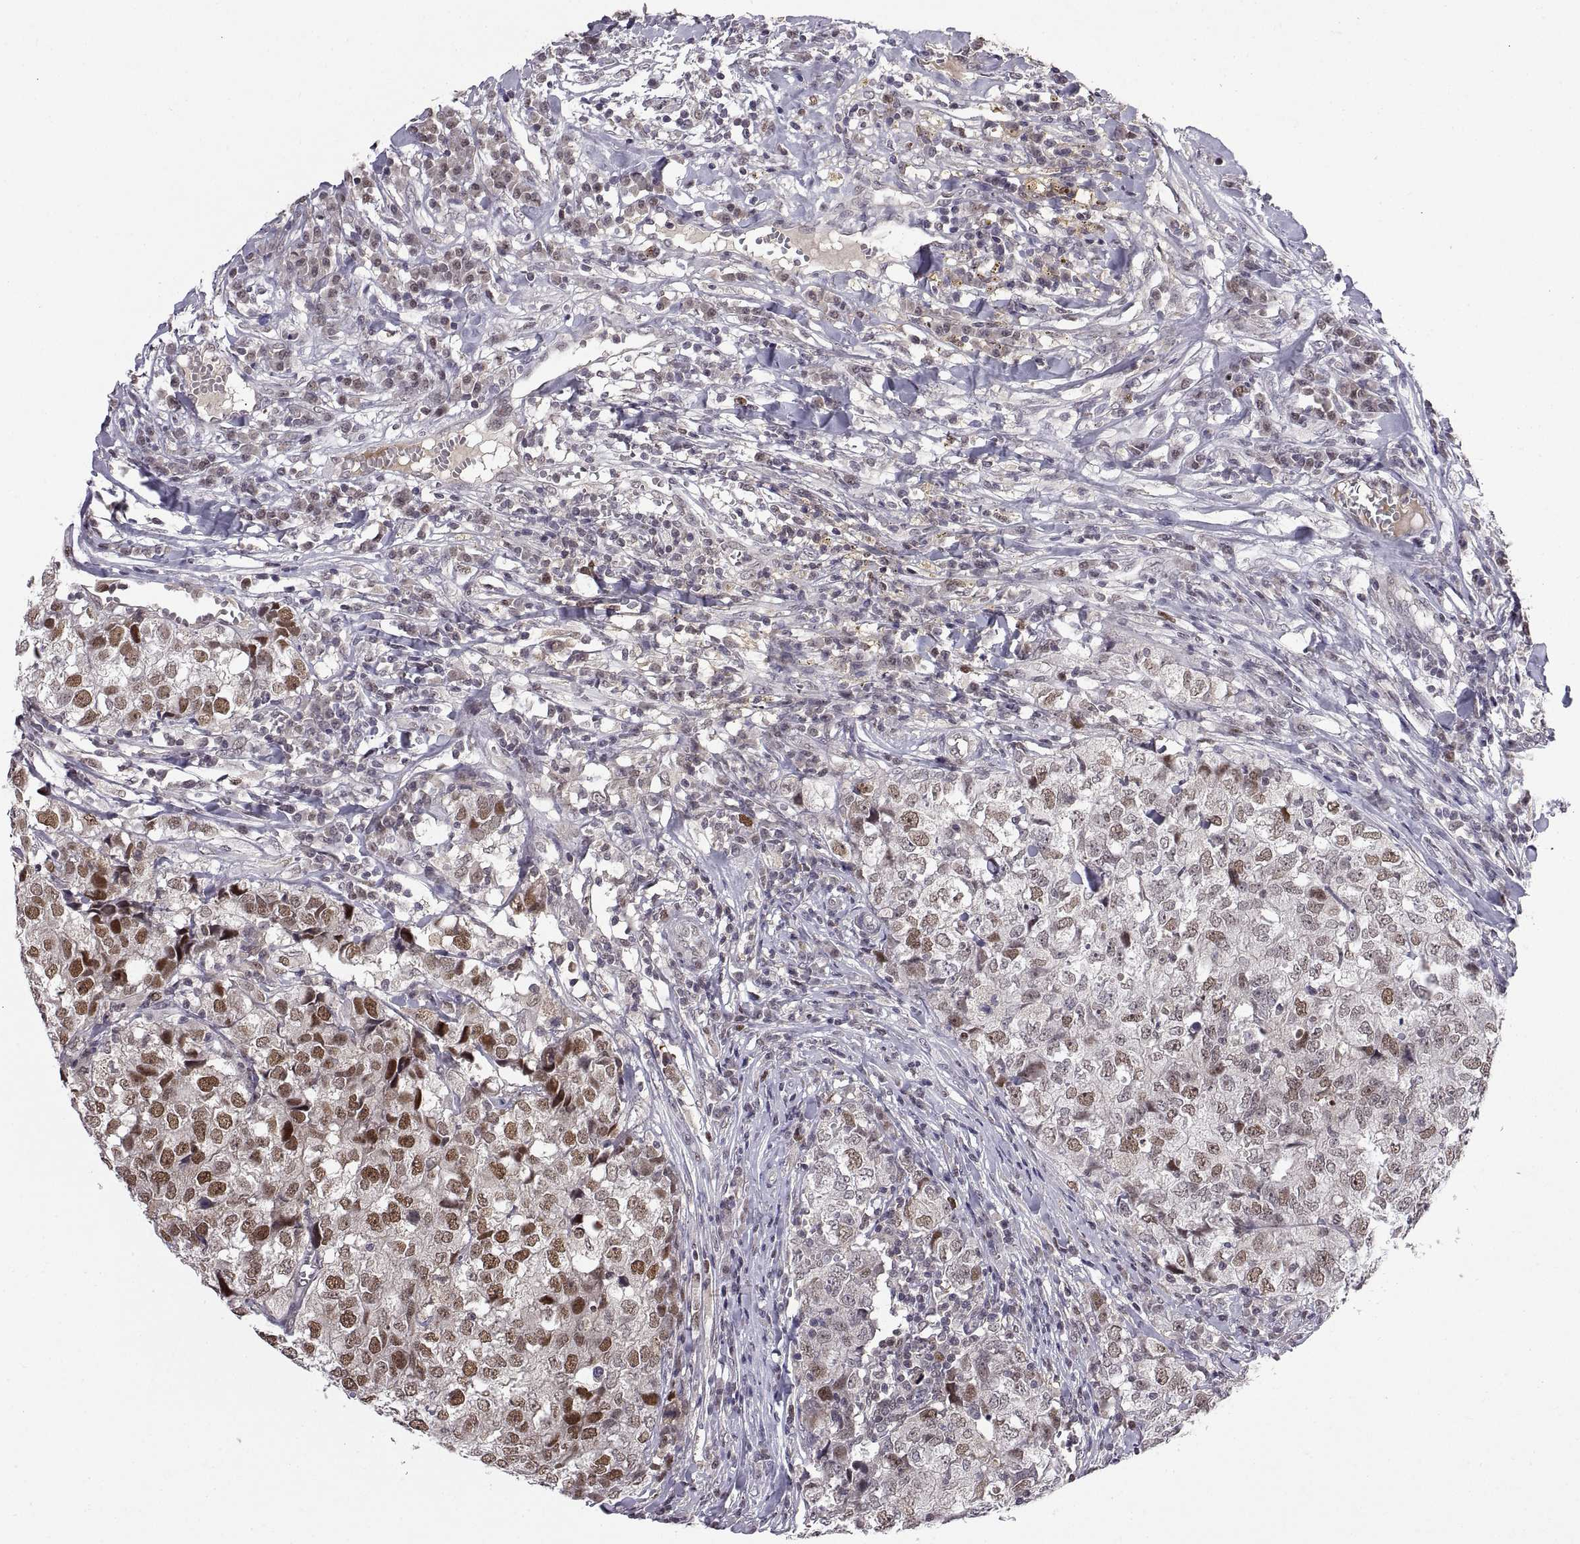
{"staining": {"intensity": "moderate", "quantity": "25%-75%", "location": "nuclear"}, "tissue": "breast cancer", "cell_type": "Tumor cells", "image_type": "cancer", "snomed": [{"axis": "morphology", "description": "Duct carcinoma"}, {"axis": "topography", "description": "Breast"}], "caption": "Immunohistochemistry (IHC) (DAB (3,3'-diaminobenzidine)) staining of human intraductal carcinoma (breast) demonstrates moderate nuclear protein expression in about 25%-75% of tumor cells. The protein of interest is stained brown, and the nuclei are stained in blue (DAB IHC with brightfield microscopy, high magnification).", "gene": "CHFR", "patient": {"sex": "female", "age": 30}}